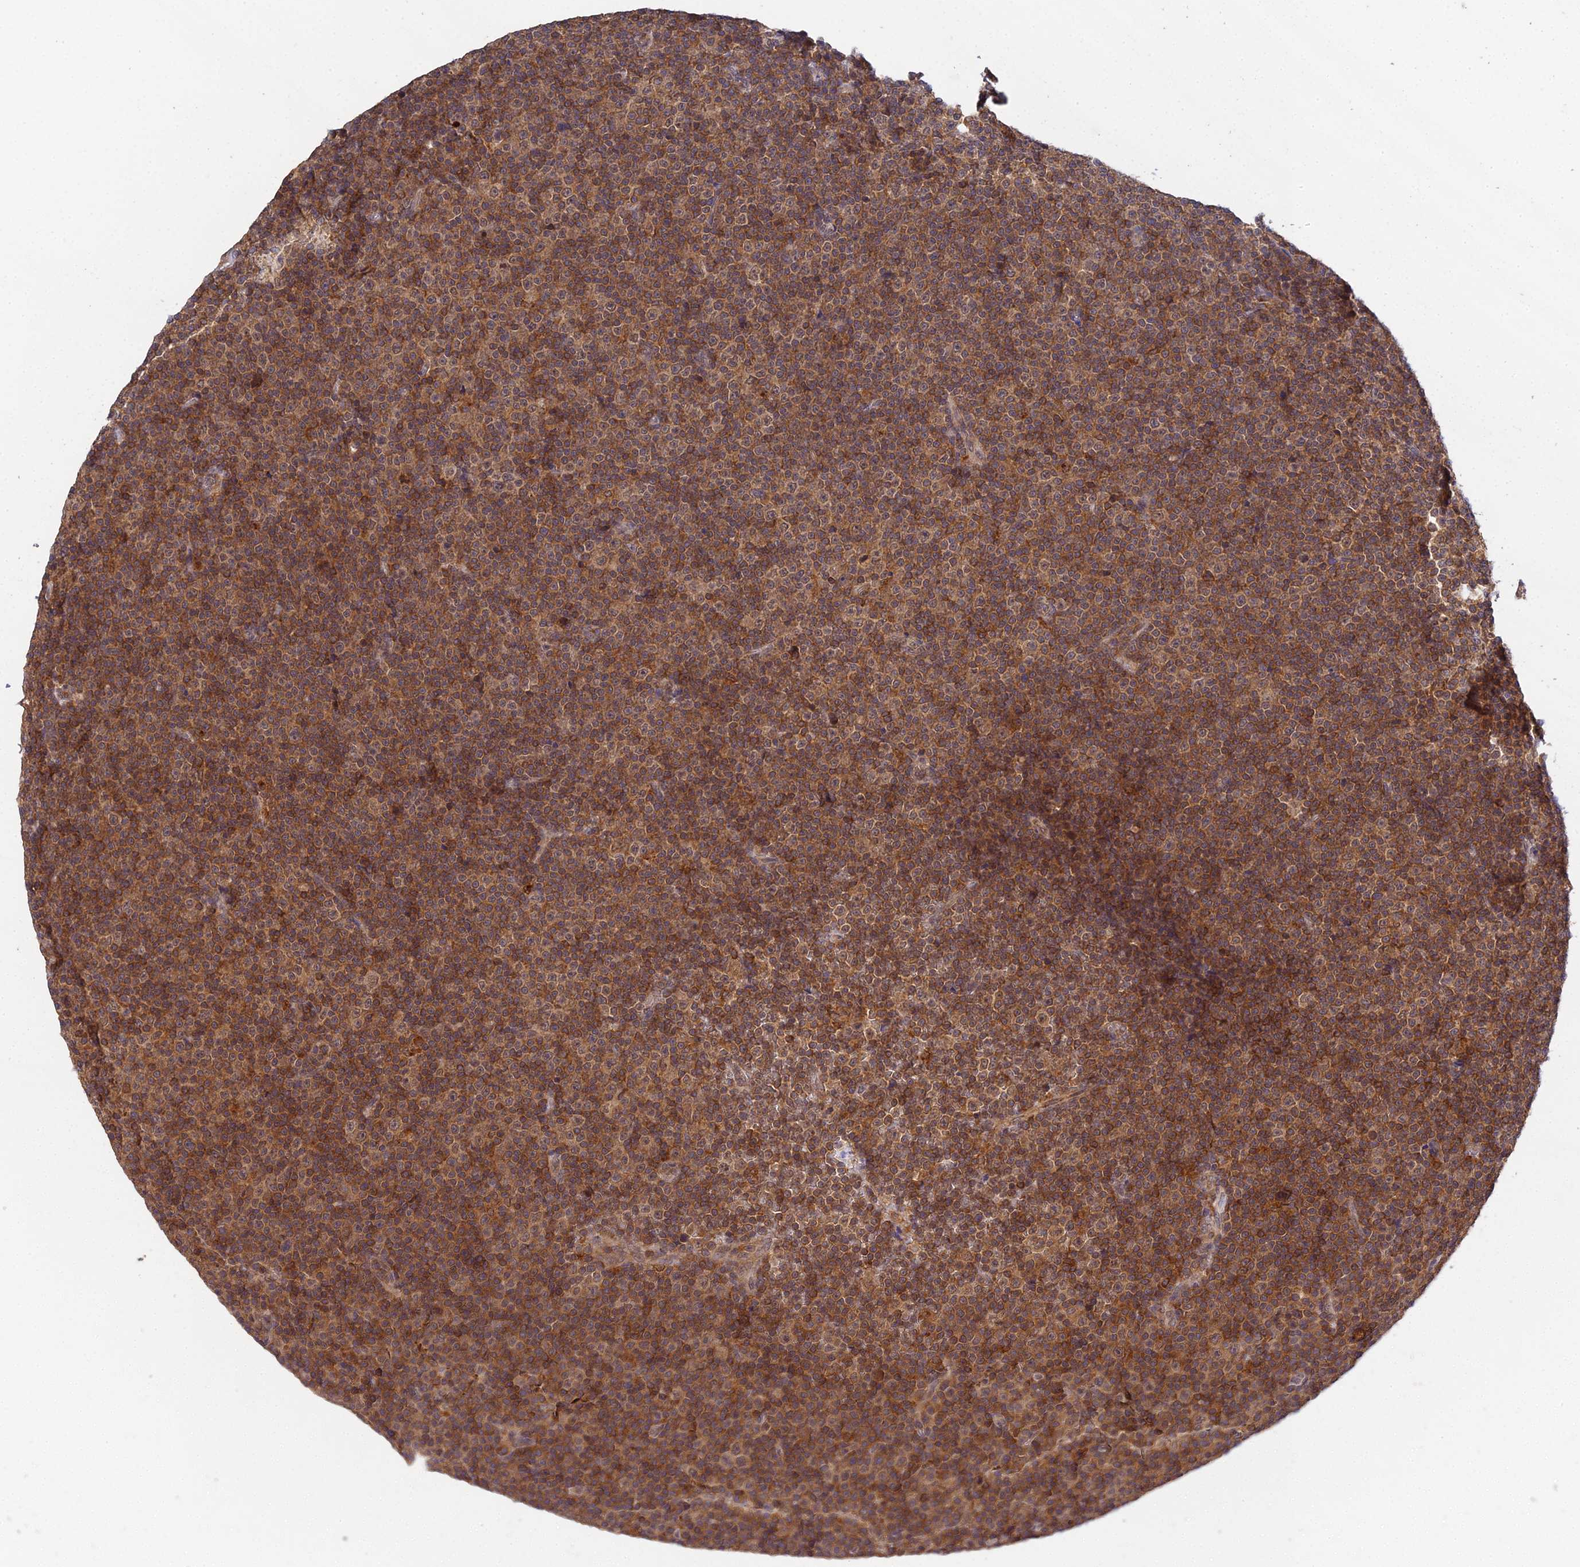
{"staining": {"intensity": "moderate", "quantity": ">75%", "location": "cytoplasmic/membranous"}, "tissue": "lymphoma", "cell_type": "Tumor cells", "image_type": "cancer", "snomed": [{"axis": "morphology", "description": "Malignant lymphoma, non-Hodgkin's type, Low grade"}, {"axis": "topography", "description": "Lymph node"}], "caption": "High-magnification brightfield microscopy of malignant lymphoma, non-Hodgkin's type (low-grade) stained with DAB (brown) and counterstained with hematoxylin (blue). tumor cells exhibit moderate cytoplasmic/membranous expression is seen in about>75% of cells. The staining was performed using DAB (3,3'-diaminobenzidine) to visualize the protein expression in brown, while the nuclei were stained in blue with hematoxylin (Magnification: 20x).", "gene": "TPRX1", "patient": {"sex": "female", "age": 67}}